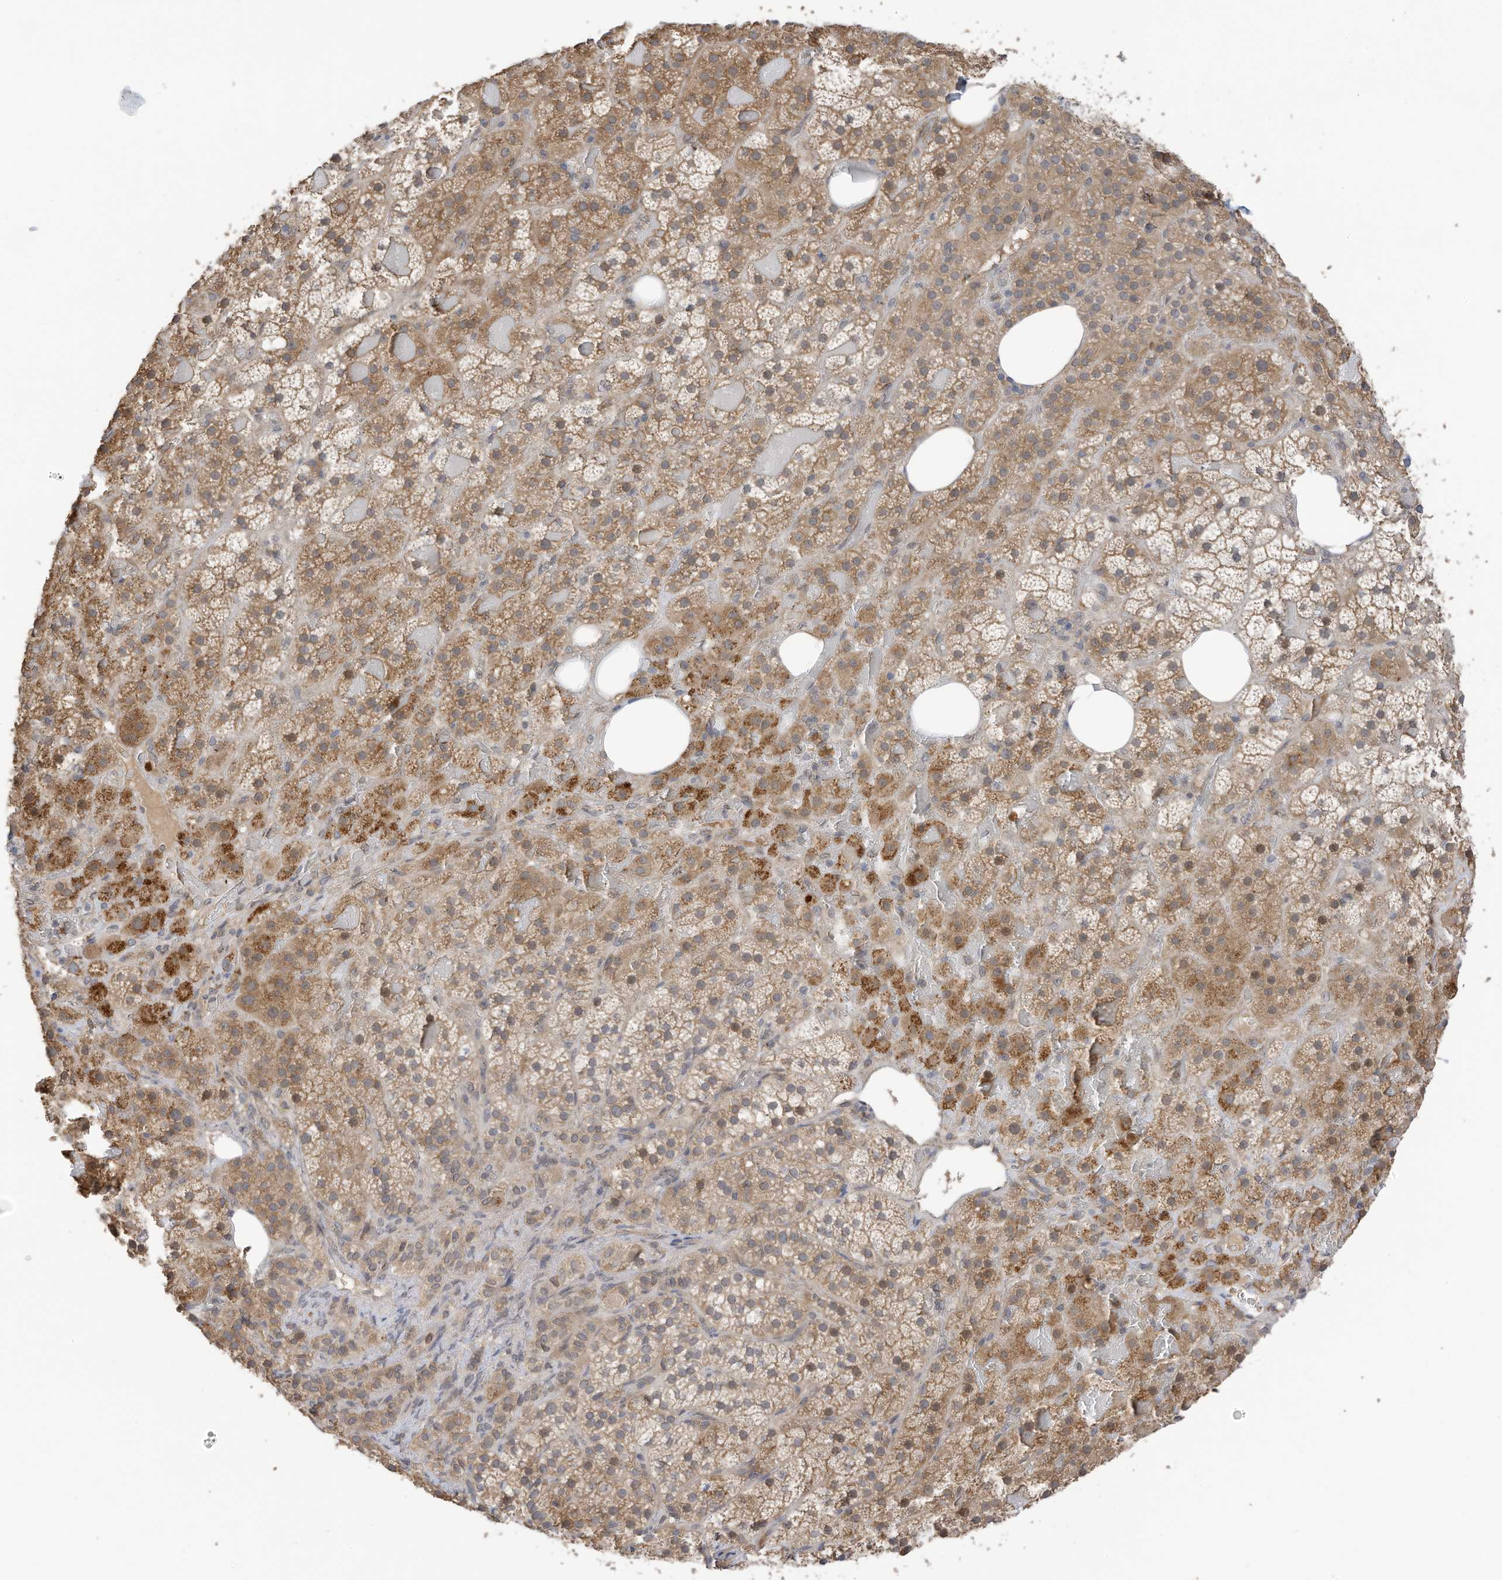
{"staining": {"intensity": "moderate", "quantity": ">75%", "location": "cytoplasmic/membranous"}, "tissue": "adrenal gland", "cell_type": "Glandular cells", "image_type": "normal", "snomed": [{"axis": "morphology", "description": "Normal tissue, NOS"}, {"axis": "topography", "description": "Adrenal gland"}], "caption": "The micrograph exhibits staining of benign adrenal gland, revealing moderate cytoplasmic/membranous protein positivity (brown color) within glandular cells.", "gene": "REC8", "patient": {"sex": "female", "age": 59}}